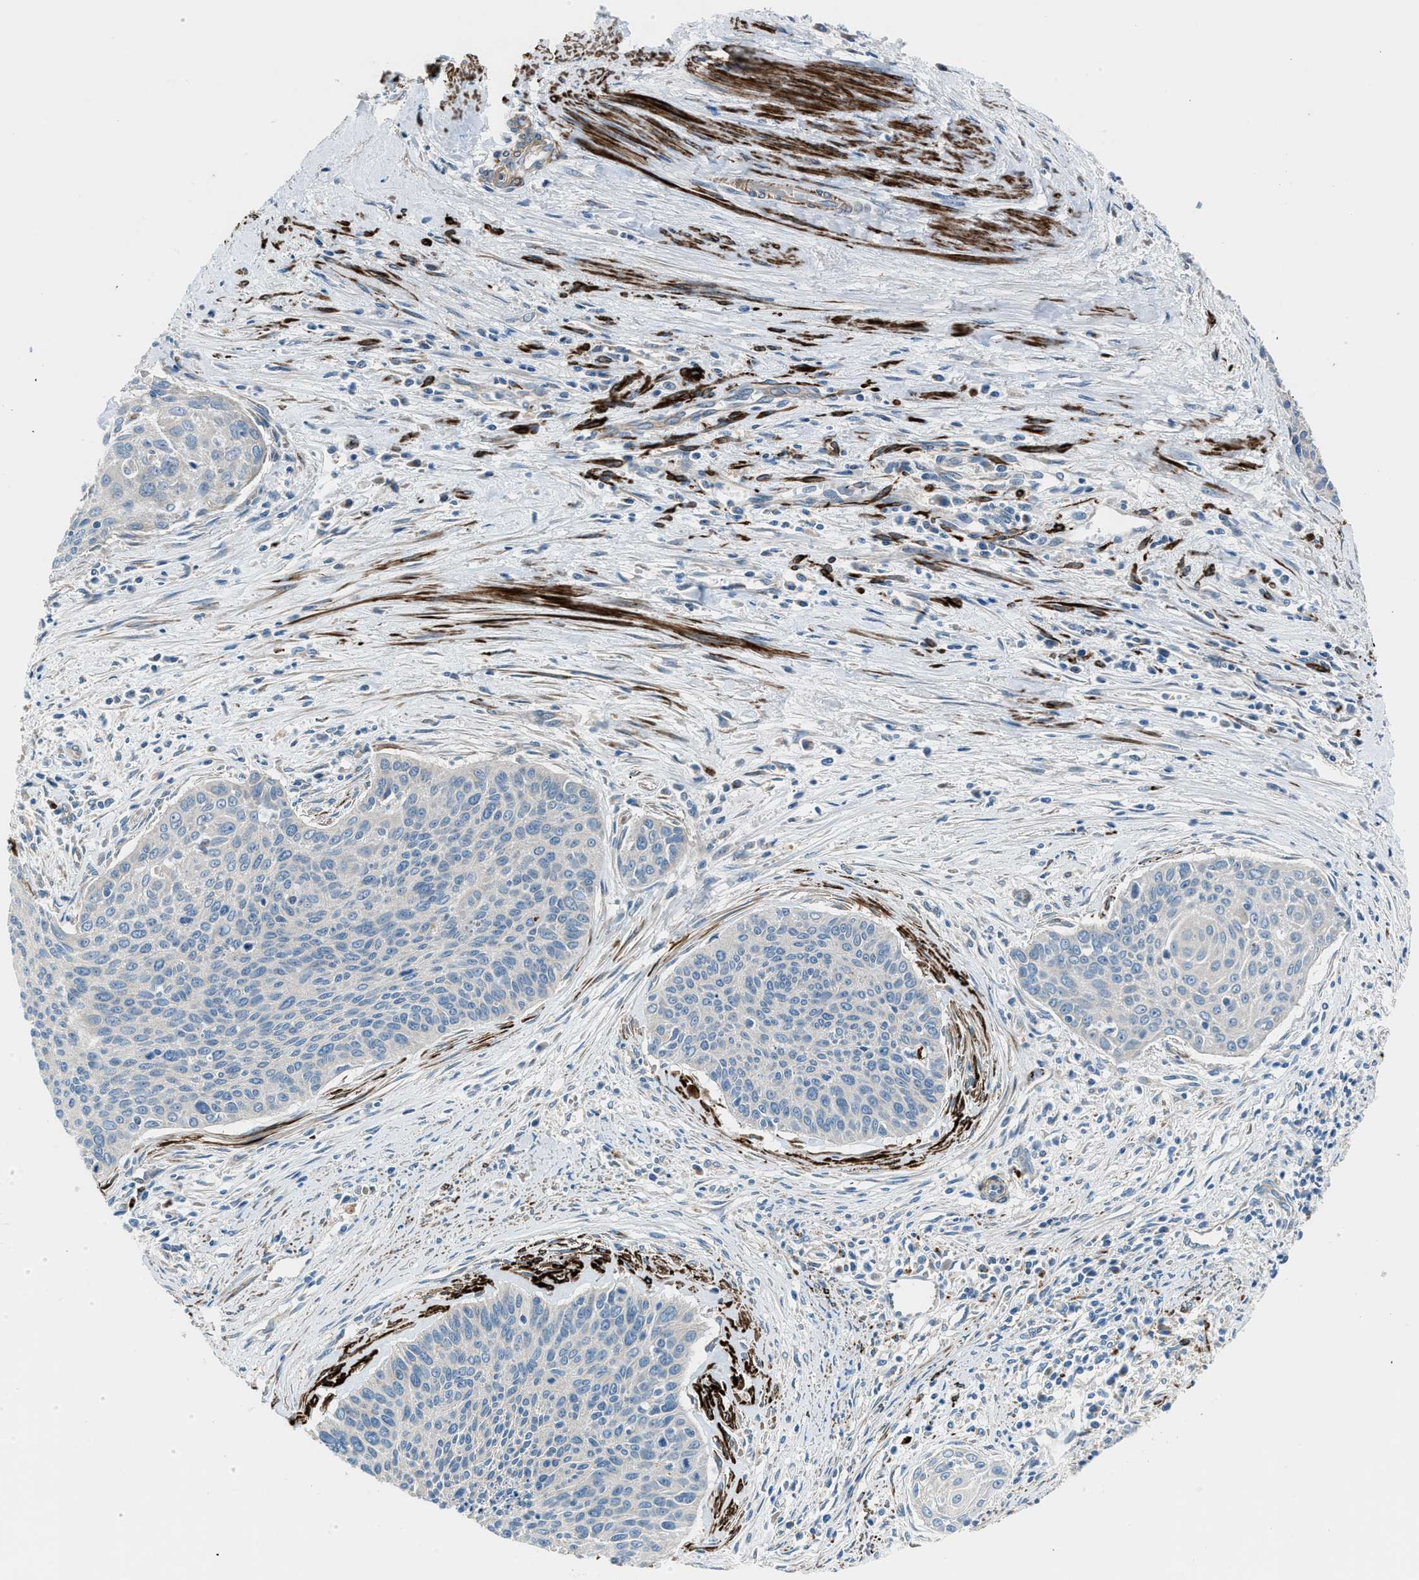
{"staining": {"intensity": "negative", "quantity": "none", "location": "none"}, "tissue": "cervical cancer", "cell_type": "Tumor cells", "image_type": "cancer", "snomed": [{"axis": "morphology", "description": "Squamous cell carcinoma, NOS"}, {"axis": "topography", "description": "Cervix"}], "caption": "Immunohistochemical staining of cervical cancer shows no significant expression in tumor cells.", "gene": "LMBR1", "patient": {"sex": "female", "age": 55}}